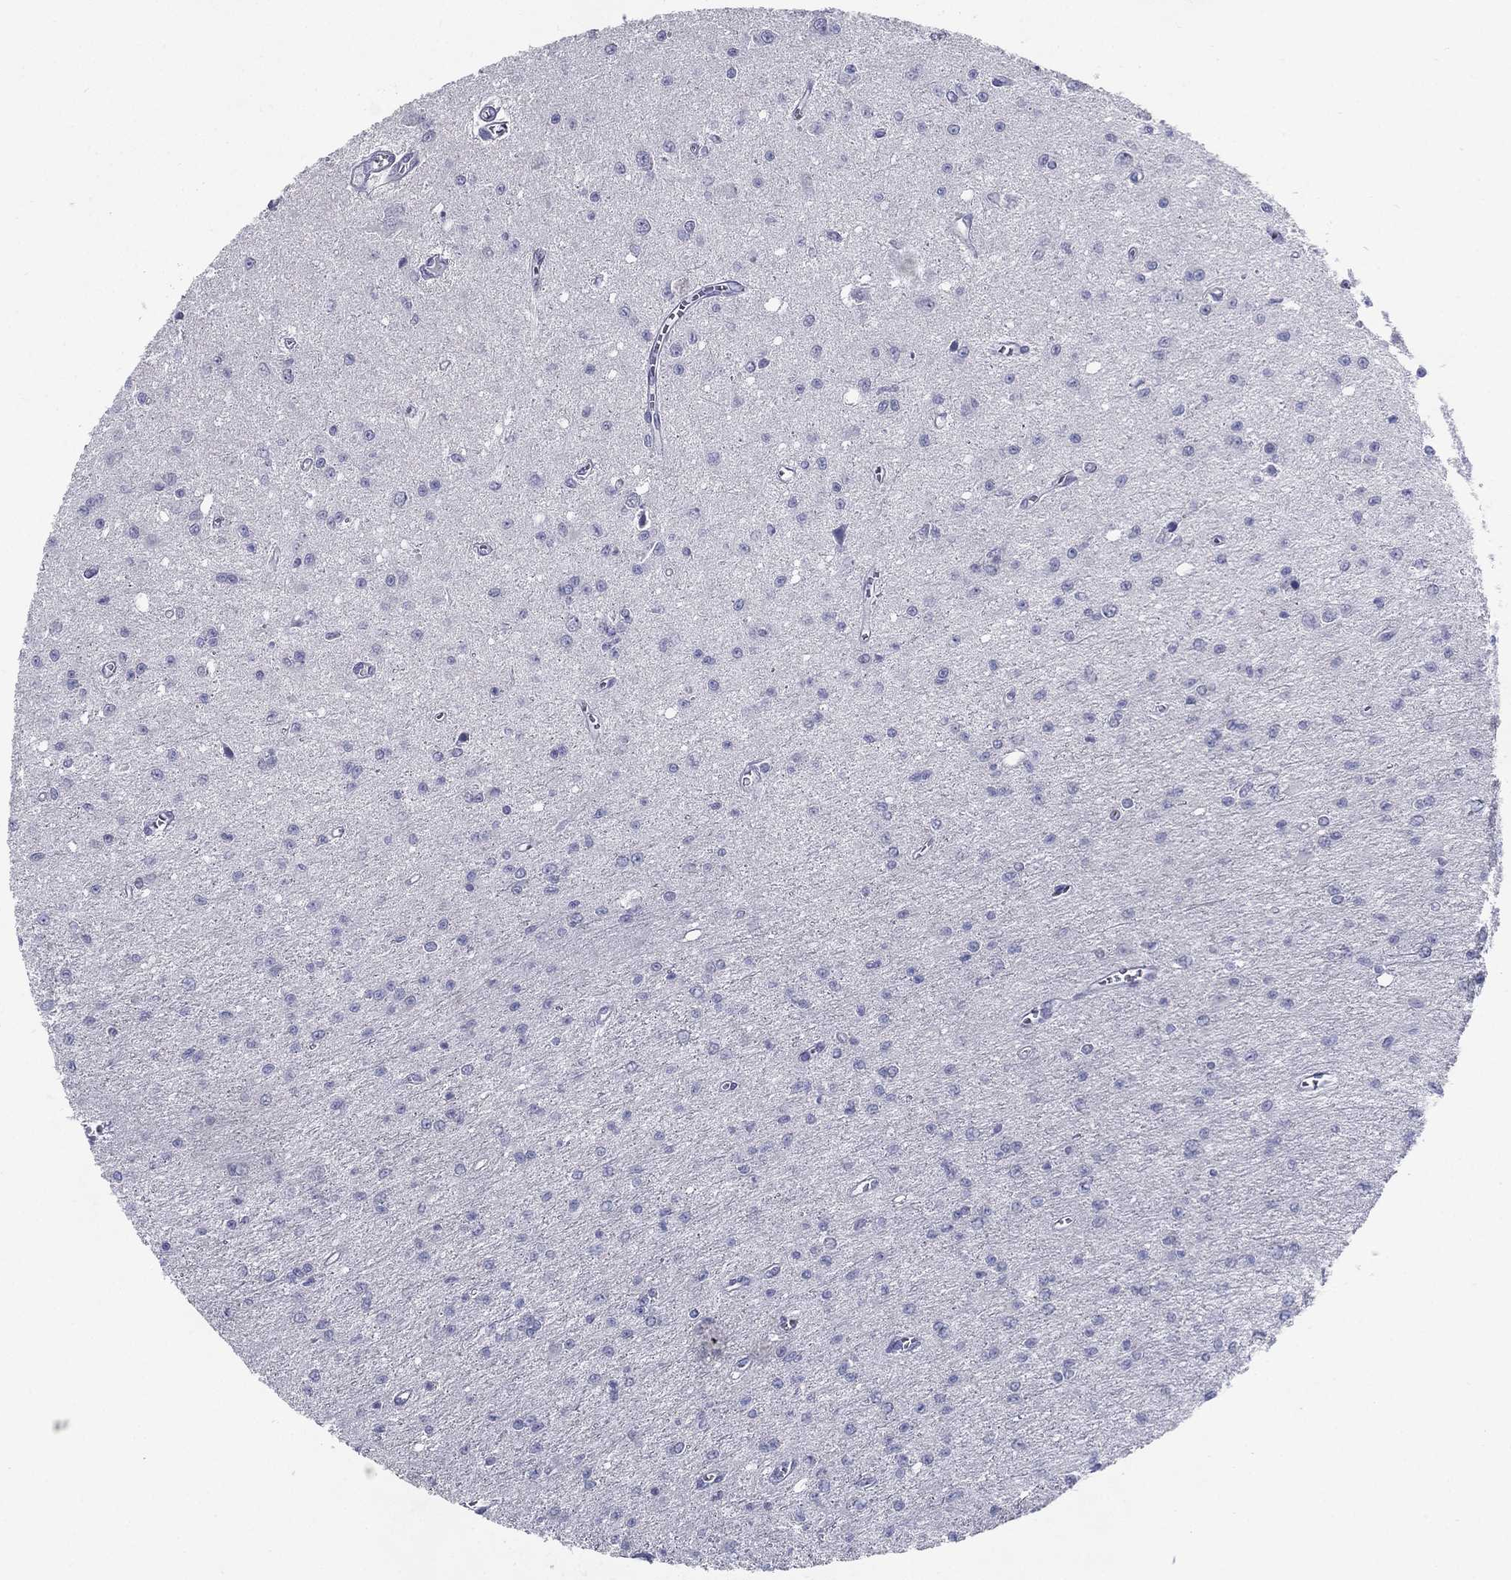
{"staining": {"intensity": "negative", "quantity": "none", "location": "none"}, "tissue": "glioma", "cell_type": "Tumor cells", "image_type": "cancer", "snomed": [{"axis": "morphology", "description": "Glioma, malignant, Low grade"}, {"axis": "topography", "description": "Brain"}], "caption": "IHC of malignant low-grade glioma displays no staining in tumor cells. (Stains: DAB (3,3'-diaminobenzidine) IHC with hematoxylin counter stain, Microscopy: brightfield microscopy at high magnification).", "gene": "KIF2C", "patient": {"sex": "female", "age": 45}}